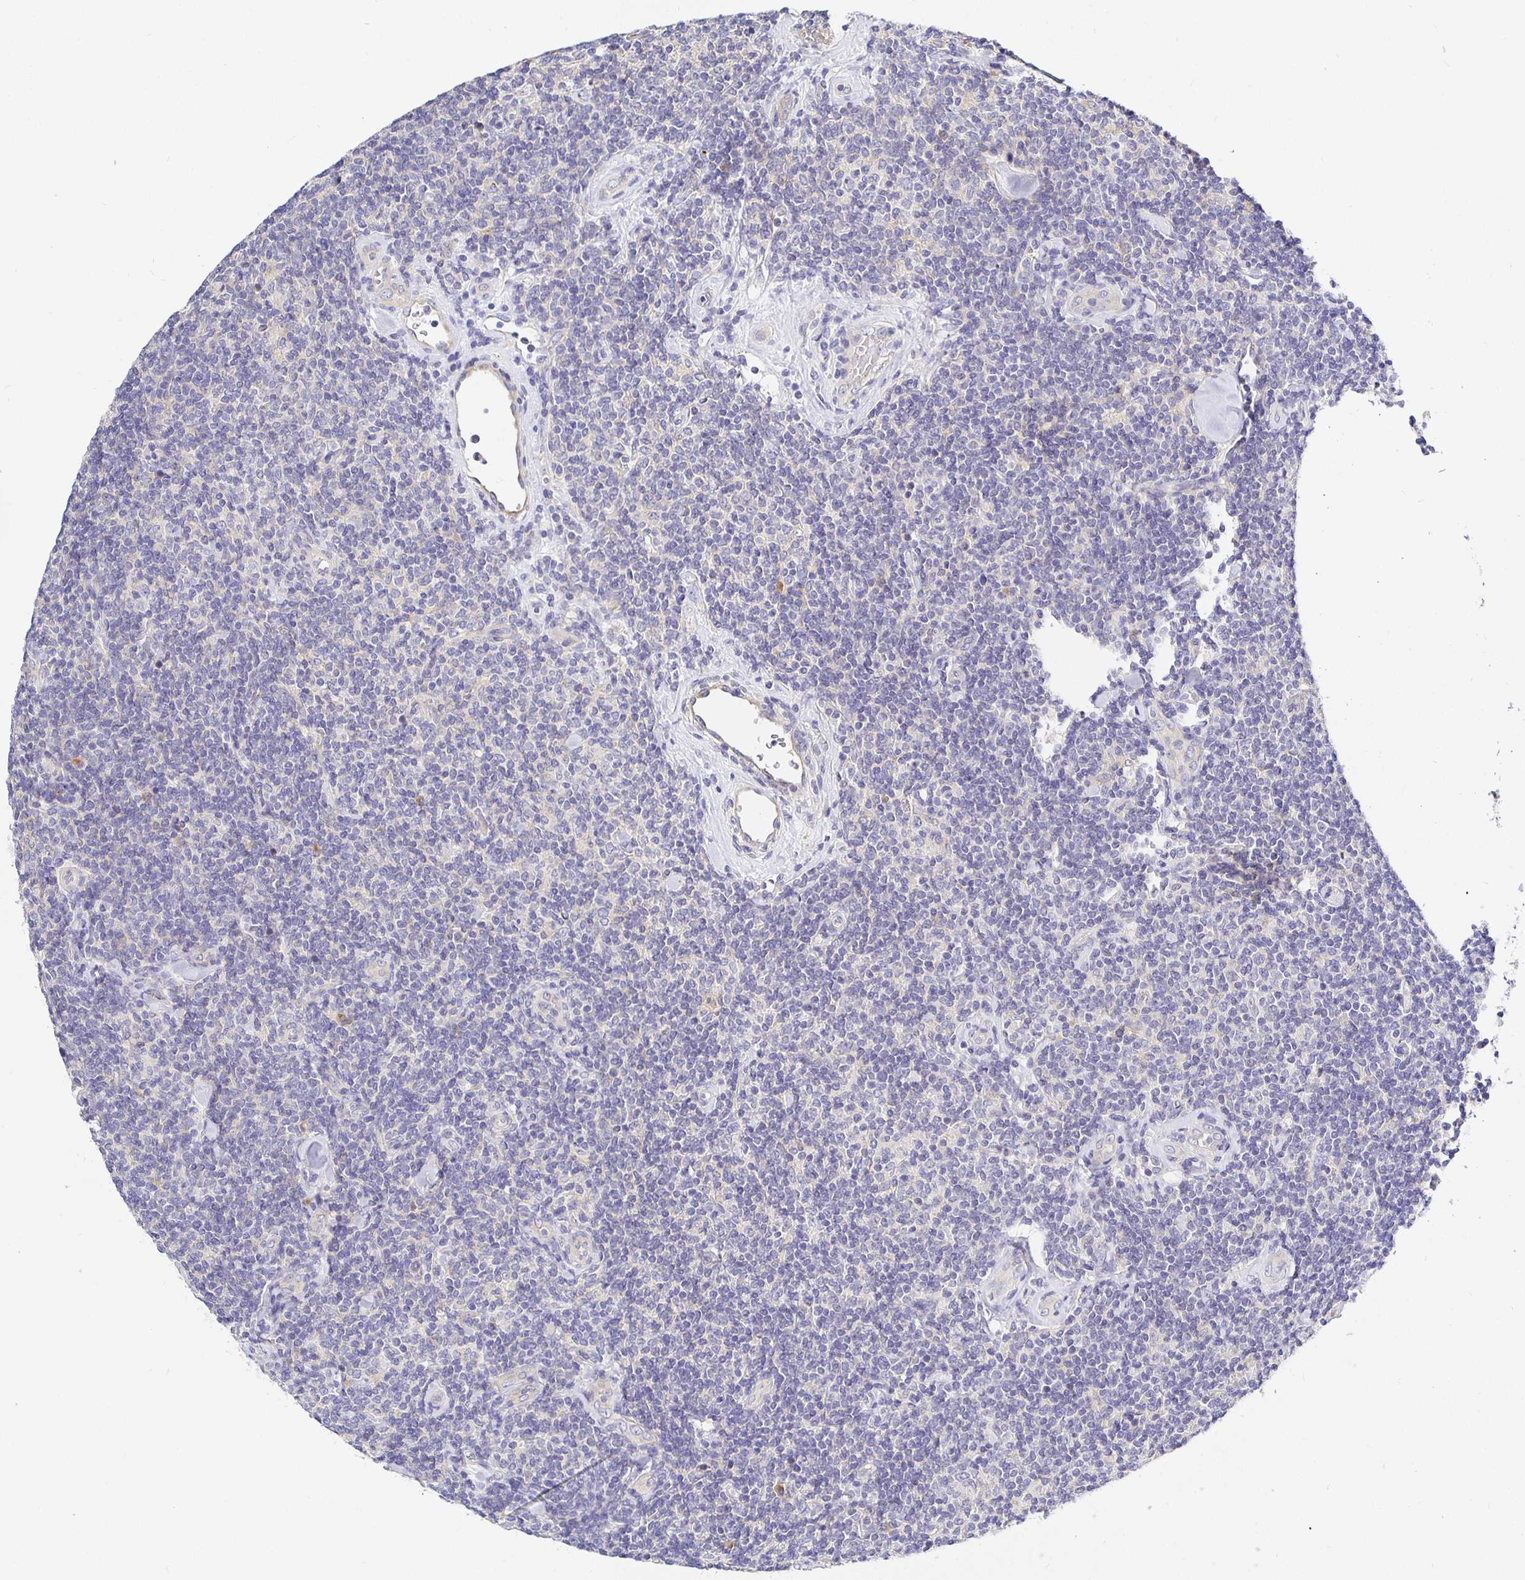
{"staining": {"intensity": "negative", "quantity": "none", "location": "none"}, "tissue": "lymphoma", "cell_type": "Tumor cells", "image_type": "cancer", "snomed": [{"axis": "morphology", "description": "Malignant lymphoma, non-Hodgkin's type, Low grade"}, {"axis": "topography", "description": "Lymph node"}], "caption": "This is a image of immunohistochemistry (IHC) staining of lymphoma, which shows no positivity in tumor cells.", "gene": "OPALIN", "patient": {"sex": "female", "age": 56}}